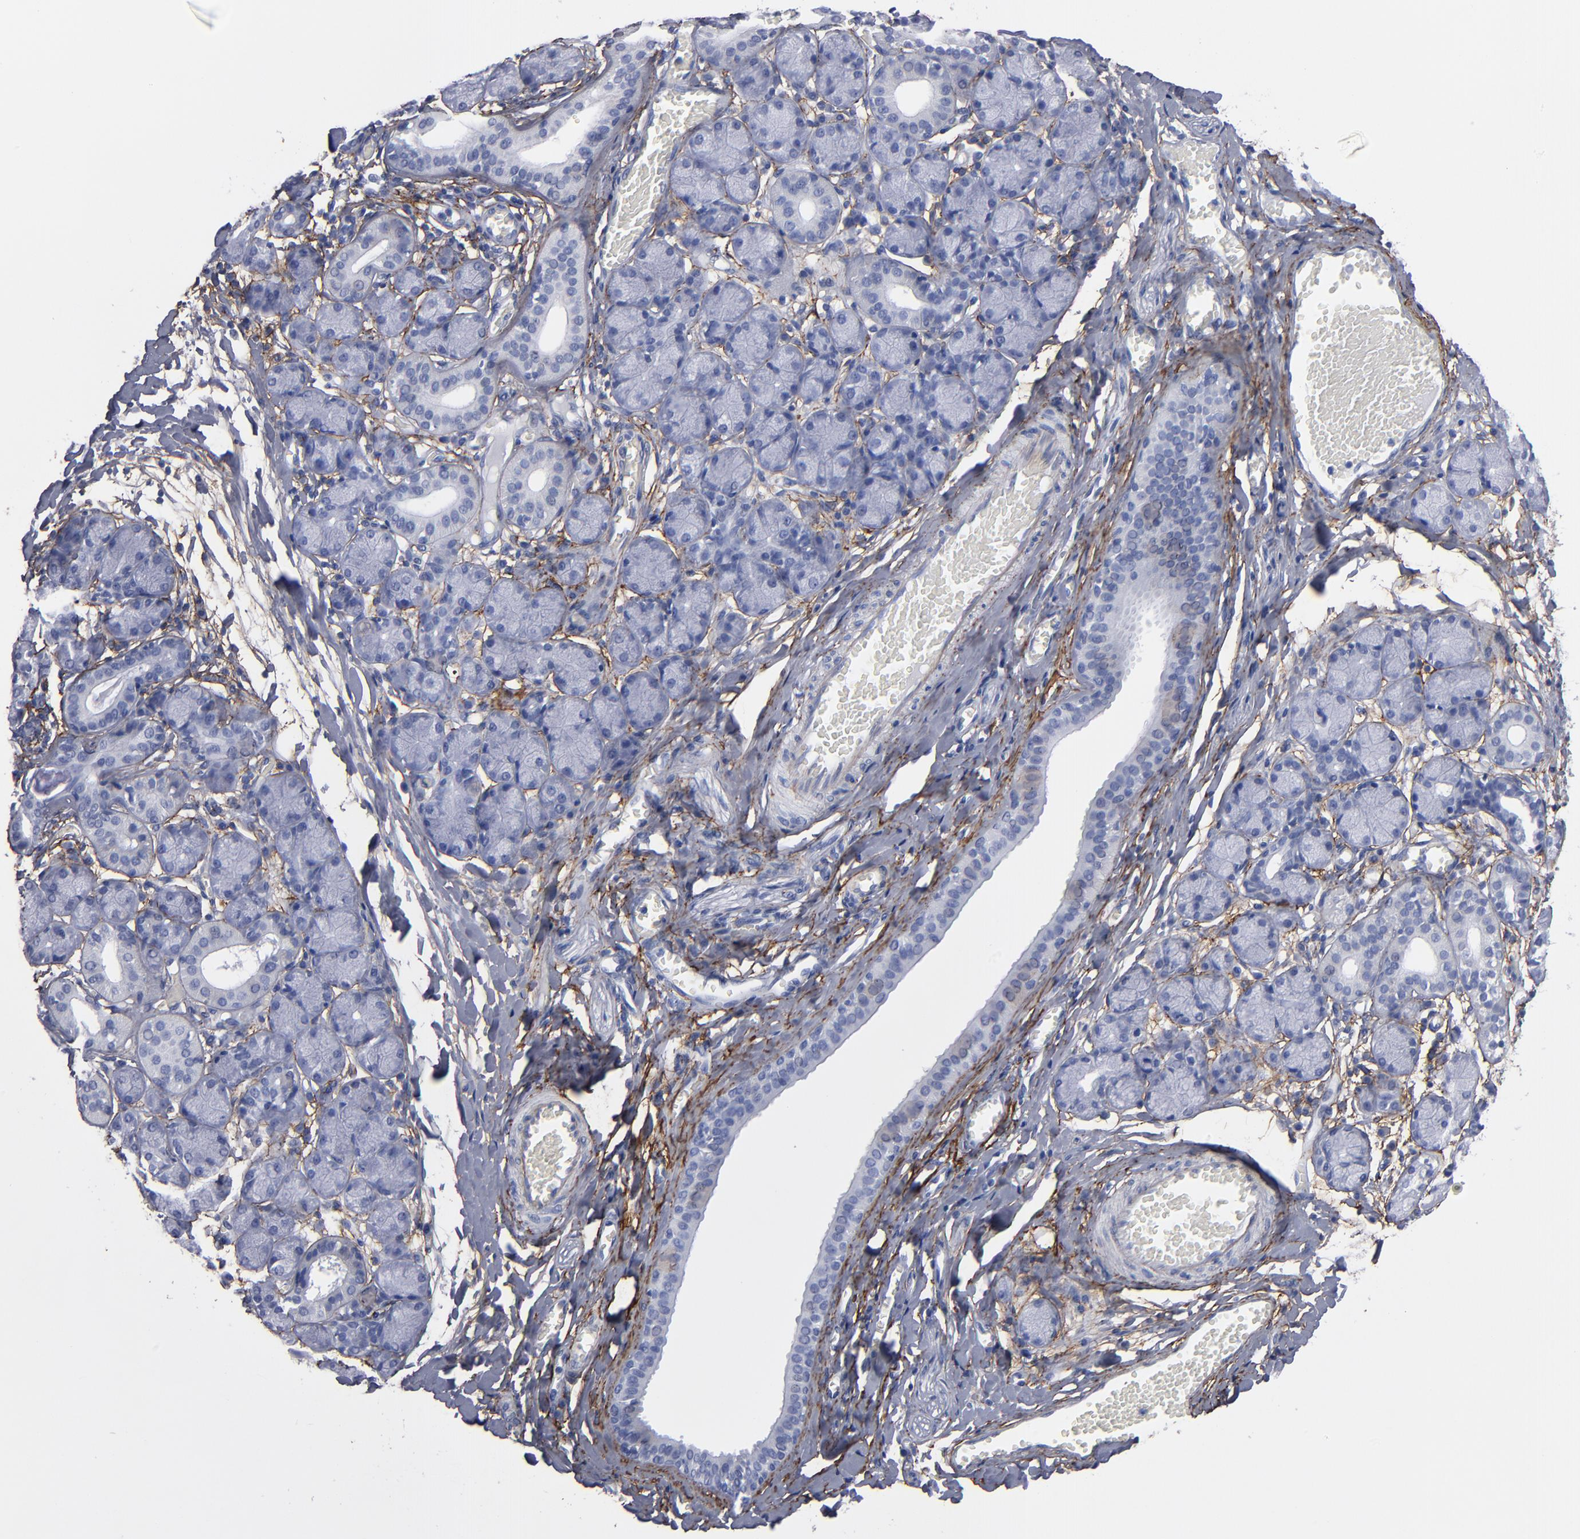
{"staining": {"intensity": "negative", "quantity": "none", "location": "none"}, "tissue": "salivary gland", "cell_type": "Glandular cells", "image_type": "normal", "snomed": [{"axis": "morphology", "description": "Normal tissue, NOS"}, {"axis": "topography", "description": "Salivary gland"}], "caption": "IHC photomicrograph of benign salivary gland: salivary gland stained with DAB shows no significant protein staining in glandular cells. (Stains: DAB (3,3'-diaminobenzidine) IHC with hematoxylin counter stain, Microscopy: brightfield microscopy at high magnification).", "gene": "EMILIN1", "patient": {"sex": "female", "age": 24}}